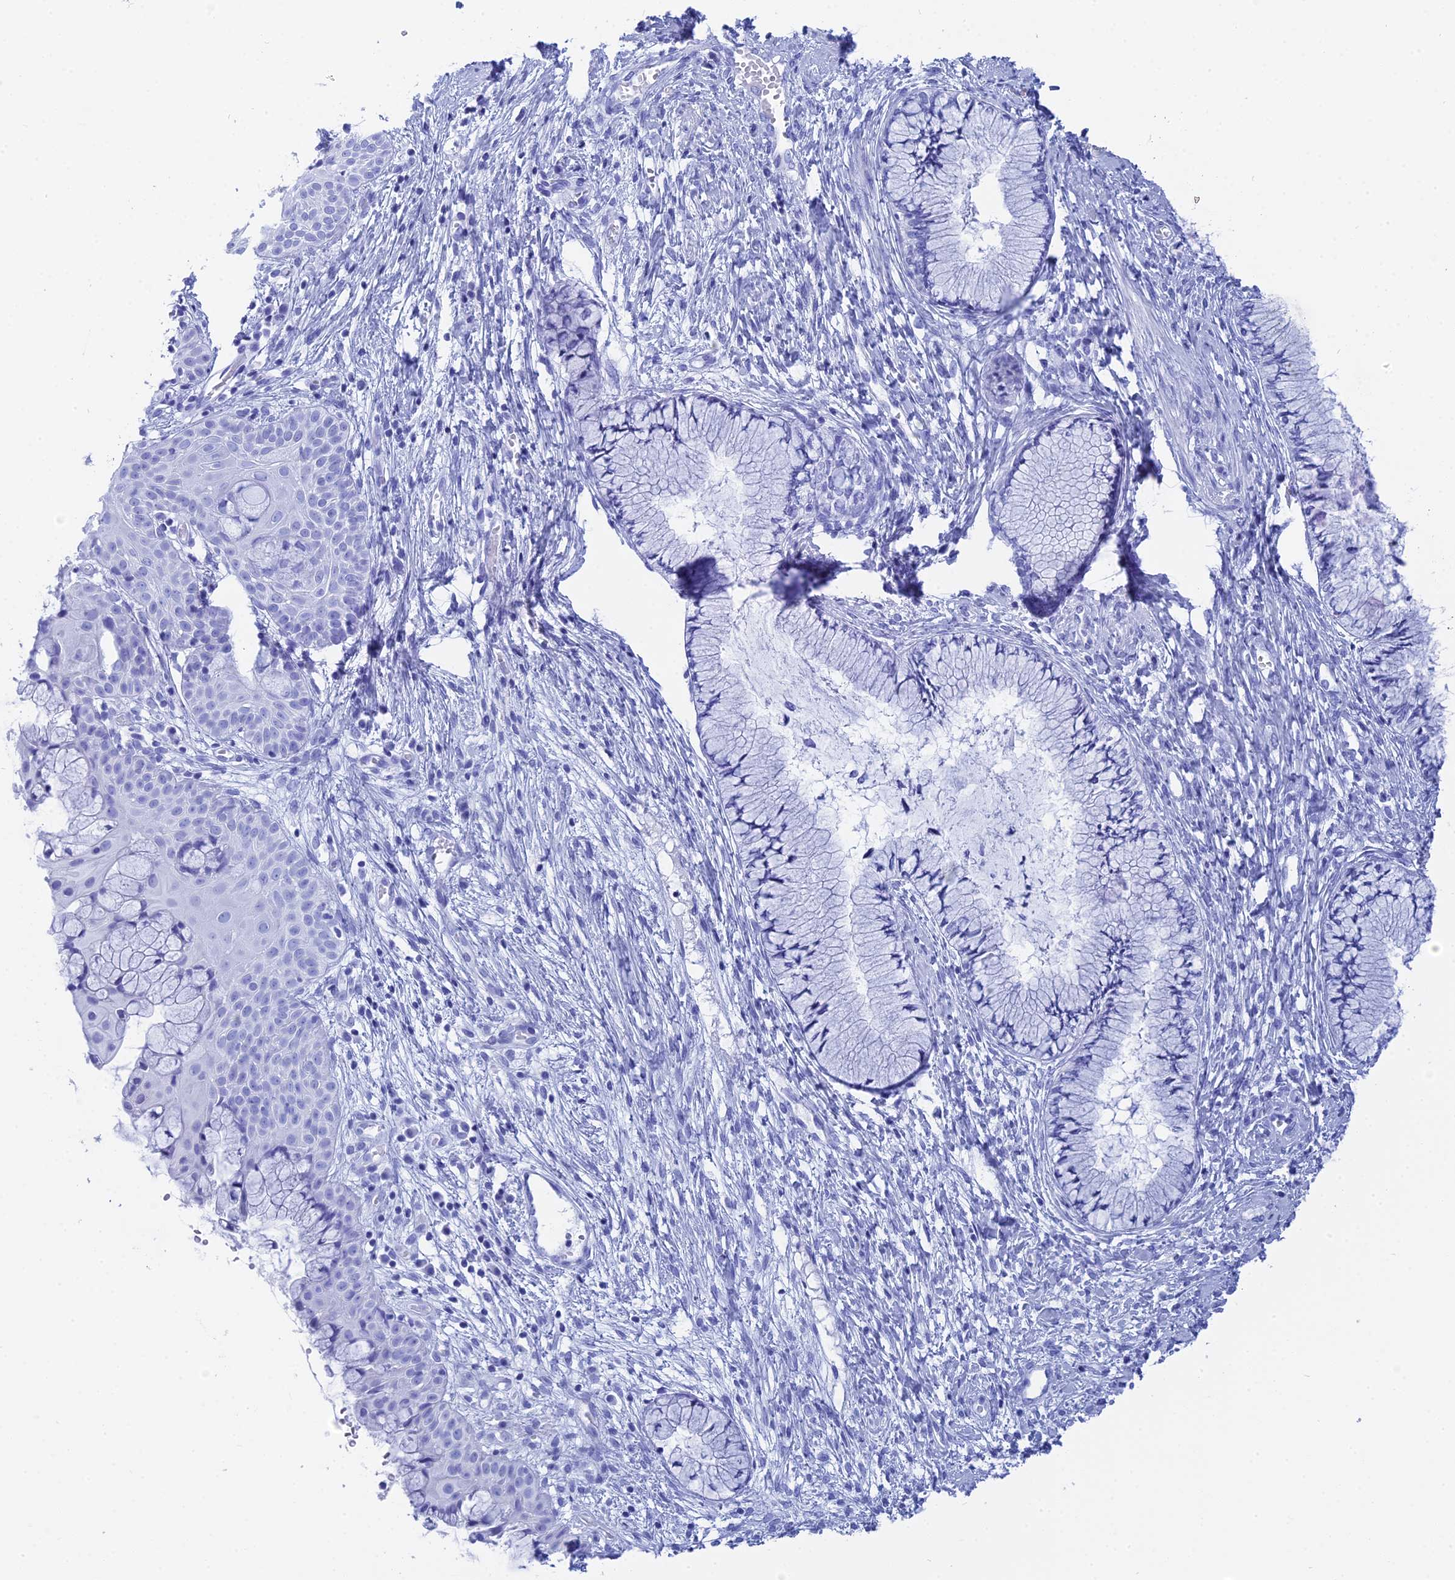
{"staining": {"intensity": "negative", "quantity": "none", "location": "none"}, "tissue": "cervix", "cell_type": "Glandular cells", "image_type": "normal", "snomed": [{"axis": "morphology", "description": "Normal tissue, NOS"}, {"axis": "topography", "description": "Cervix"}], "caption": "DAB immunohistochemical staining of normal human cervix shows no significant staining in glandular cells. The staining is performed using DAB brown chromogen with nuclei counter-stained in using hematoxylin.", "gene": "TEX101", "patient": {"sex": "female", "age": 42}}